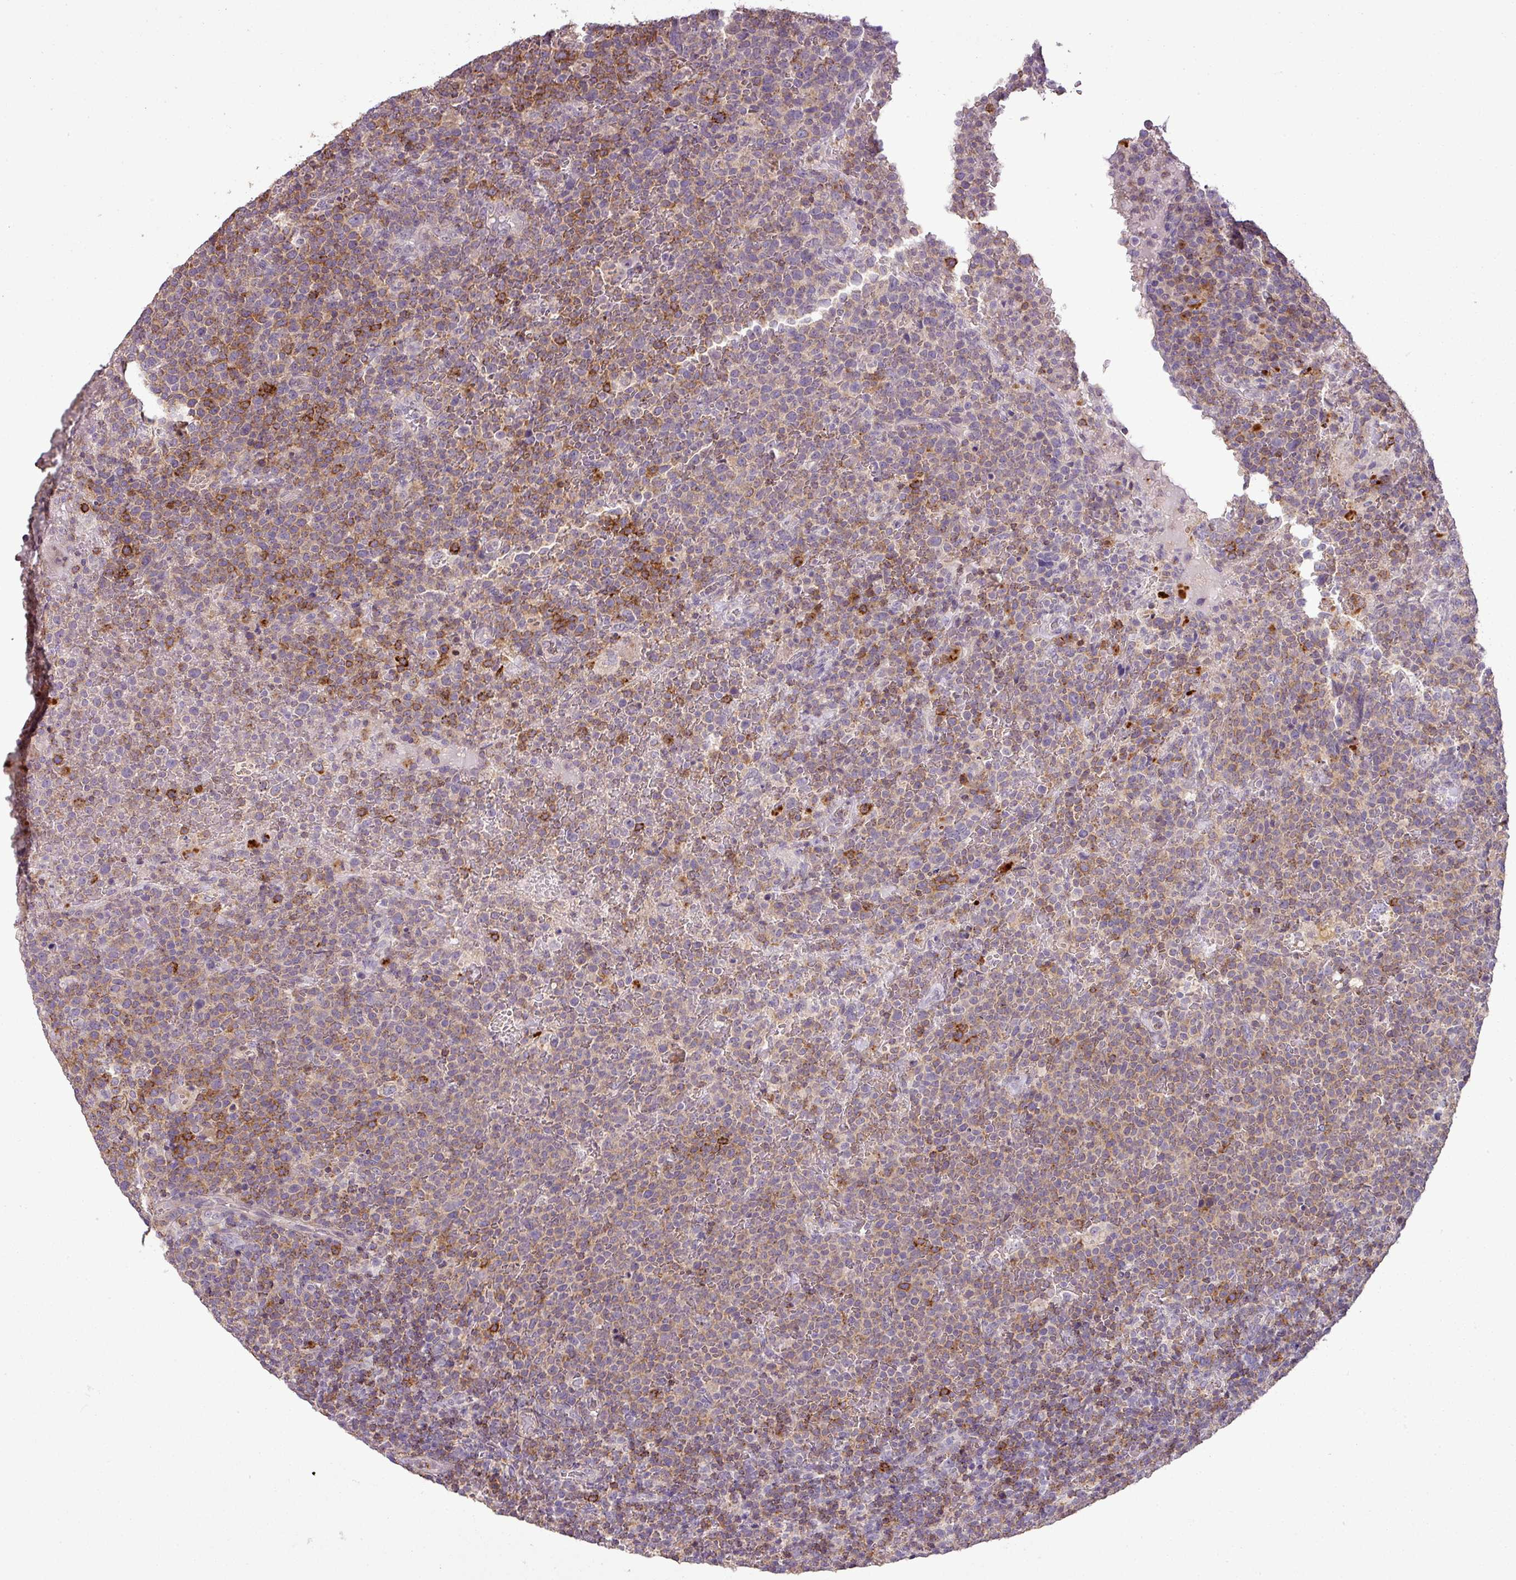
{"staining": {"intensity": "weak", "quantity": "25%-75%", "location": "cytoplasmic/membranous"}, "tissue": "lymphoma", "cell_type": "Tumor cells", "image_type": "cancer", "snomed": [{"axis": "morphology", "description": "Malignant lymphoma, non-Hodgkin's type, High grade"}, {"axis": "topography", "description": "Lymph node"}], "caption": "Lymphoma was stained to show a protein in brown. There is low levels of weak cytoplasmic/membranous positivity in about 25%-75% of tumor cells. (IHC, brightfield microscopy, high magnification).", "gene": "LY9", "patient": {"sex": "male", "age": 61}}